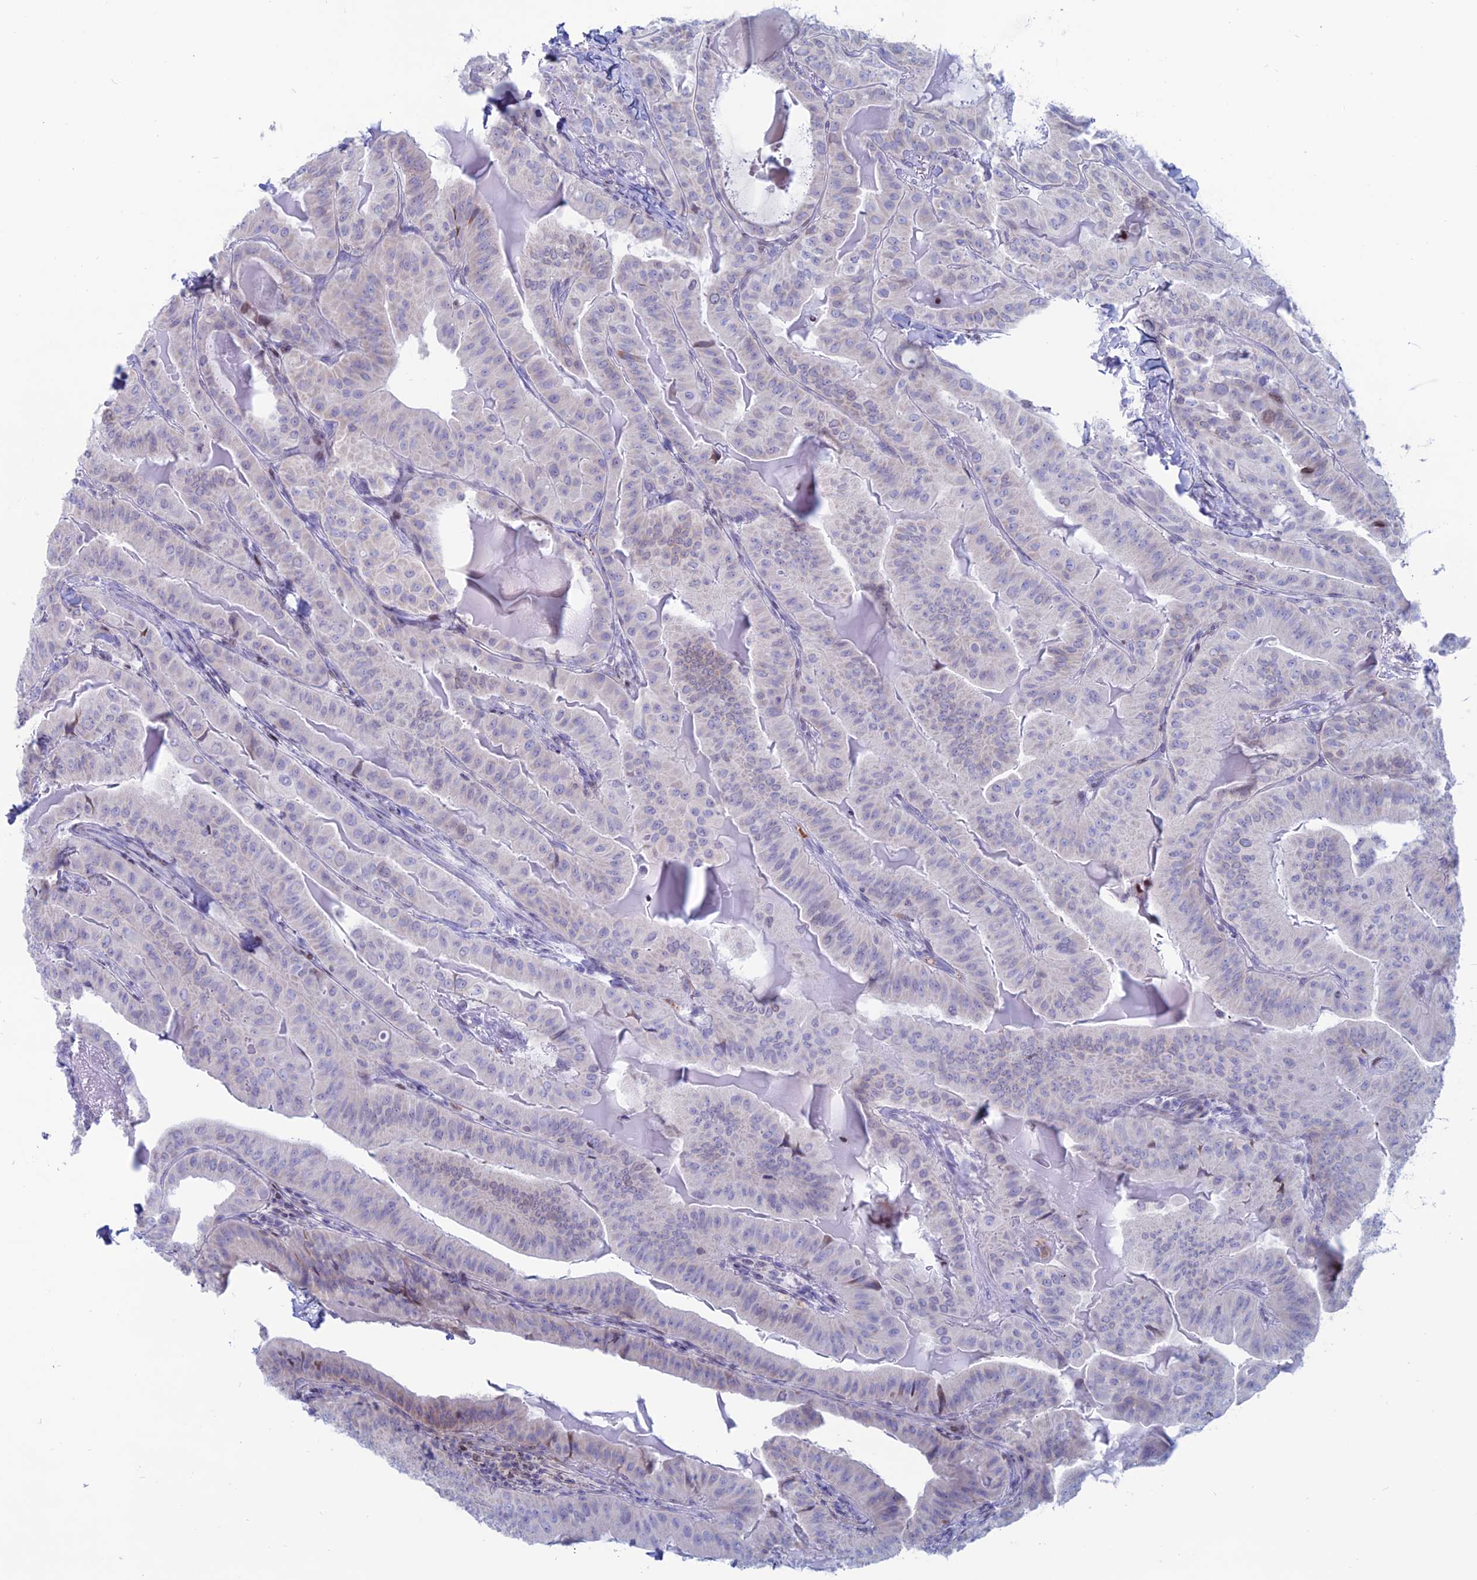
{"staining": {"intensity": "negative", "quantity": "none", "location": "none"}, "tissue": "thyroid cancer", "cell_type": "Tumor cells", "image_type": "cancer", "snomed": [{"axis": "morphology", "description": "Papillary adenocarcinoma, NOS"}, {"axis": "topography", "description": "Thyroid gland"}], "caption": "High magnification brightfield microscopy of thyroid papillary adenocarcinoma stained with DAB (brown) and counterstained with hematoxylin (blue): tumor cells show no significant staining.", "gene": "CERS6", "patient": {"sex": "female", "age": 68}}